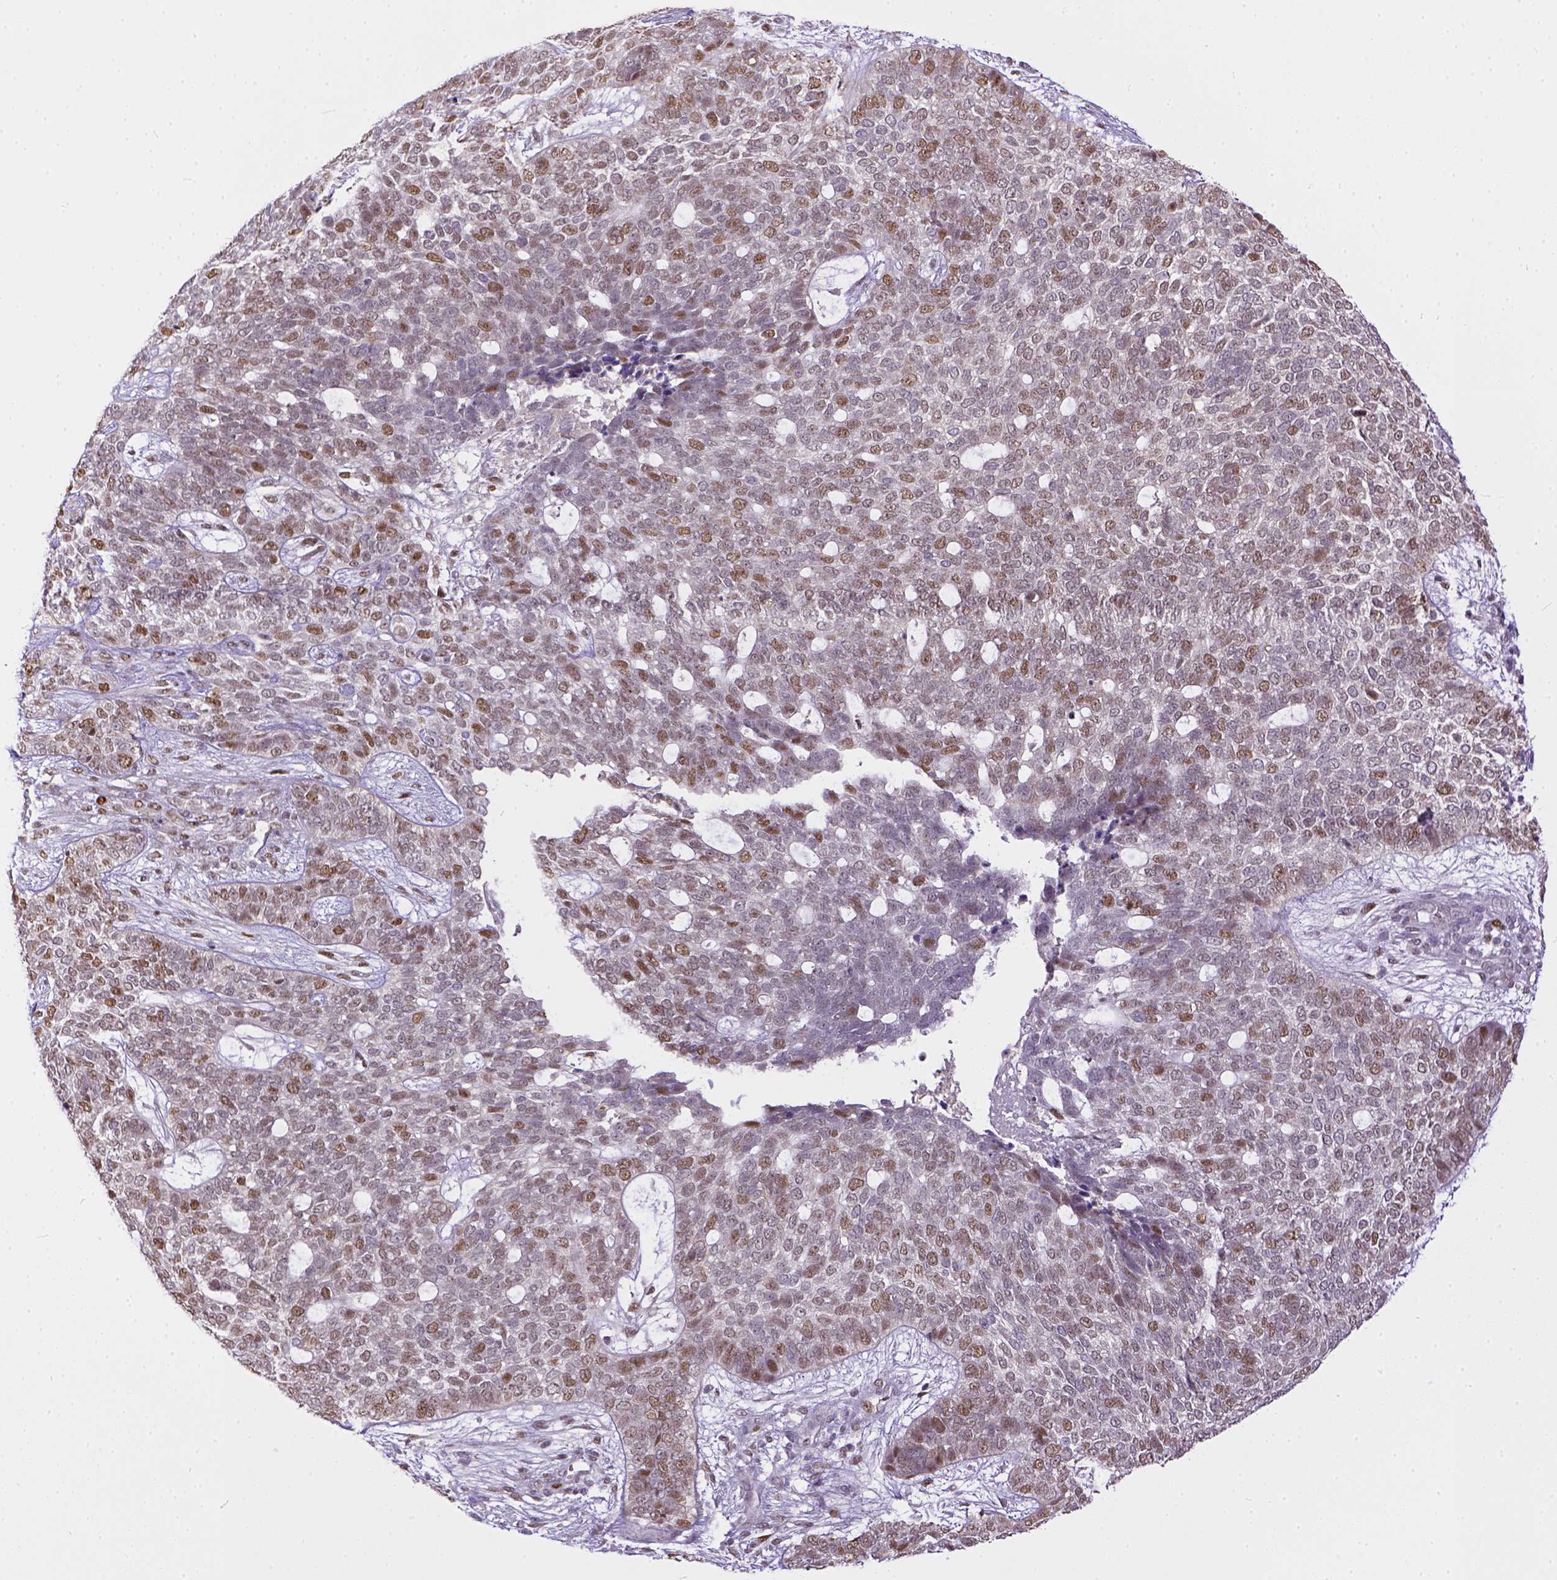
{"staining": {"intensity": "moderate", "quantity": "25%-75%", "location": "nuclear"}, "tissue": "skin cancer", "cell_type": "Tumor cells", "image_type": "cancer", "snomed": [{"axis": "morphology", "description": "Basal cell carcinoma"}, {"axis": "topography", "description": "Skin"}], "caption": "Skin cancer (basal cell carcinoma) tissue exhibits moderate nuclear expression in about 25%-75% of tumor cells, visualized by immunohistochemistry.", "gene": "ERCC1", "patient": {"sex": "female", "age": 69}}